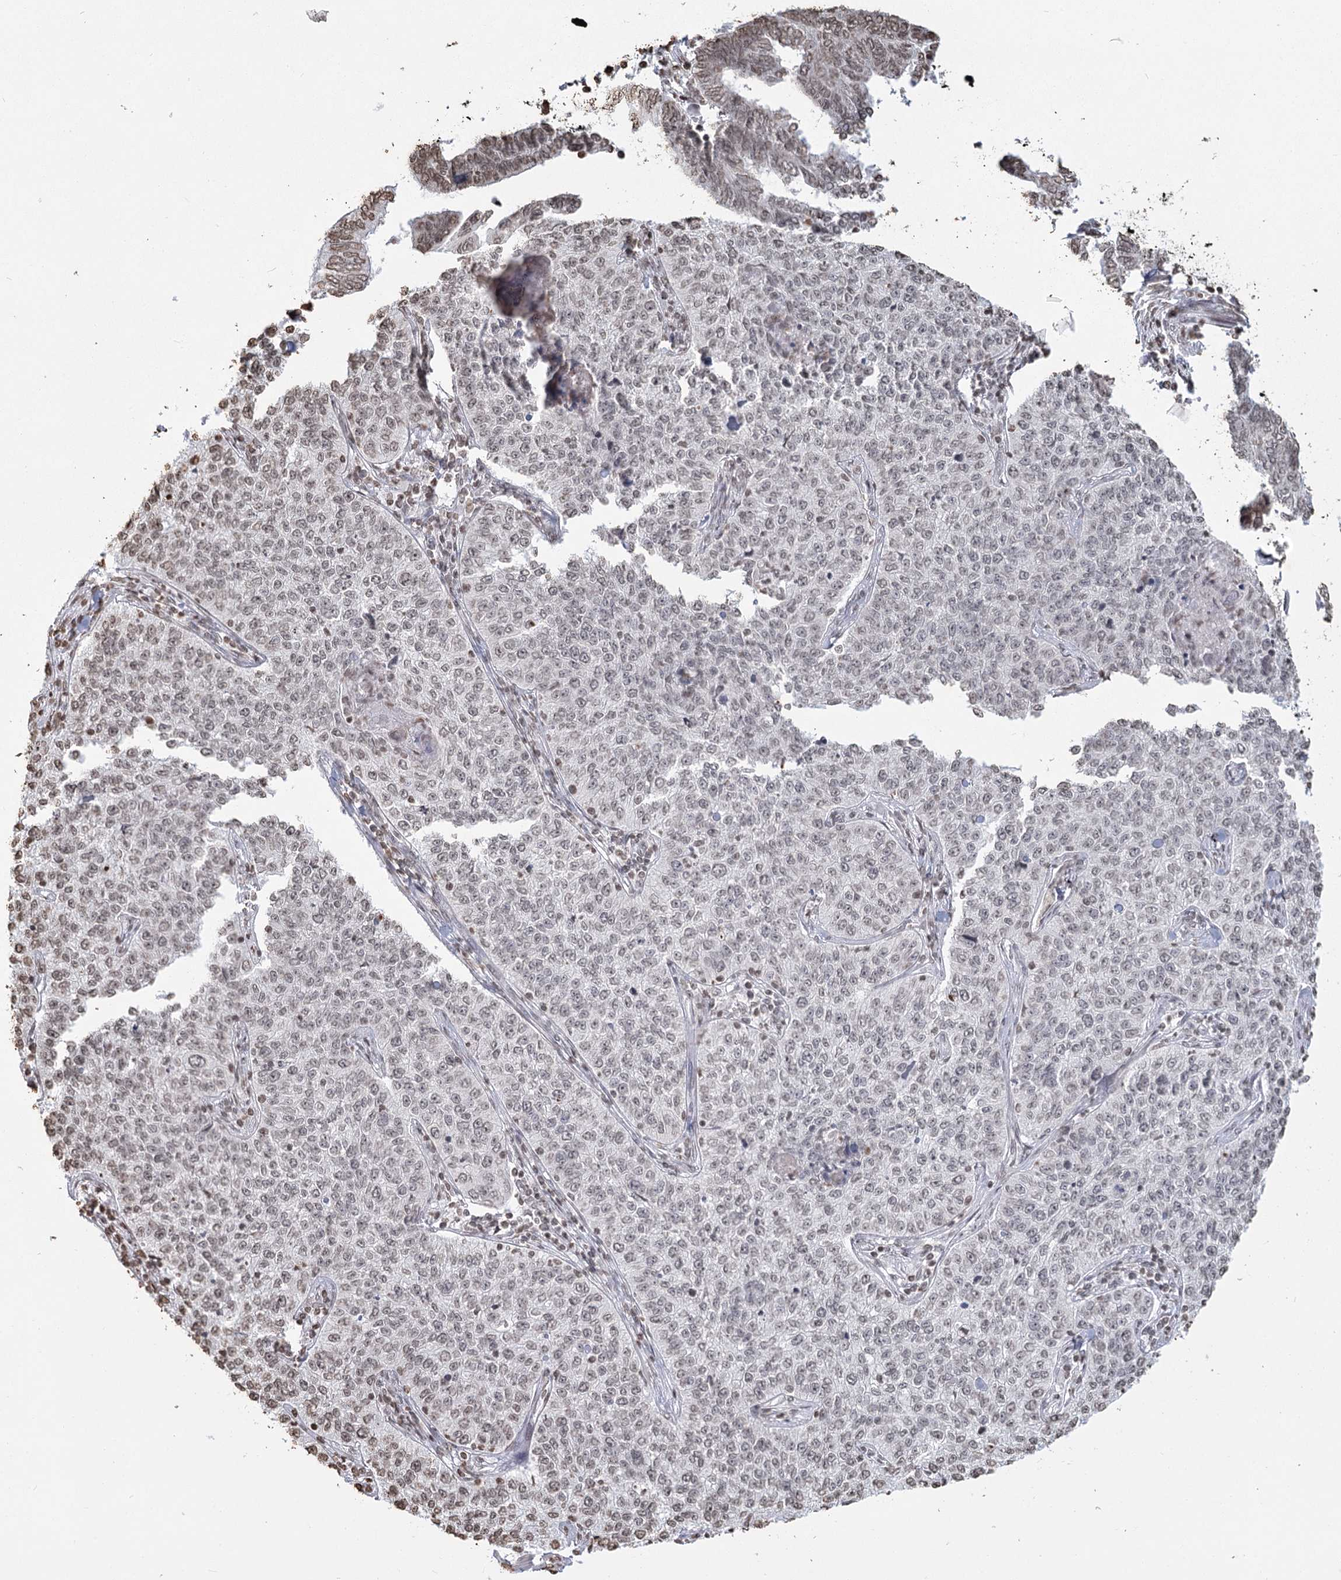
{"staining": {"intensity": "weak", "quantity": "<25%", "location": "nuclear"}, "tissue": "cervical cancer", "cell_type": "Tumor cells", "image_type": "cancer", "snomed": [{"axis": "morphology", "description": "Squamous cell carcinoma, NOS"}, {"axis": "topography", "description": "Cervix"}], "caption": "Cervical cancer was stained to show a protein in brown. There is no significant expression in tumor cells.", "gene": "FAM13A", "patient": {"sex": "female", "age": 35}}